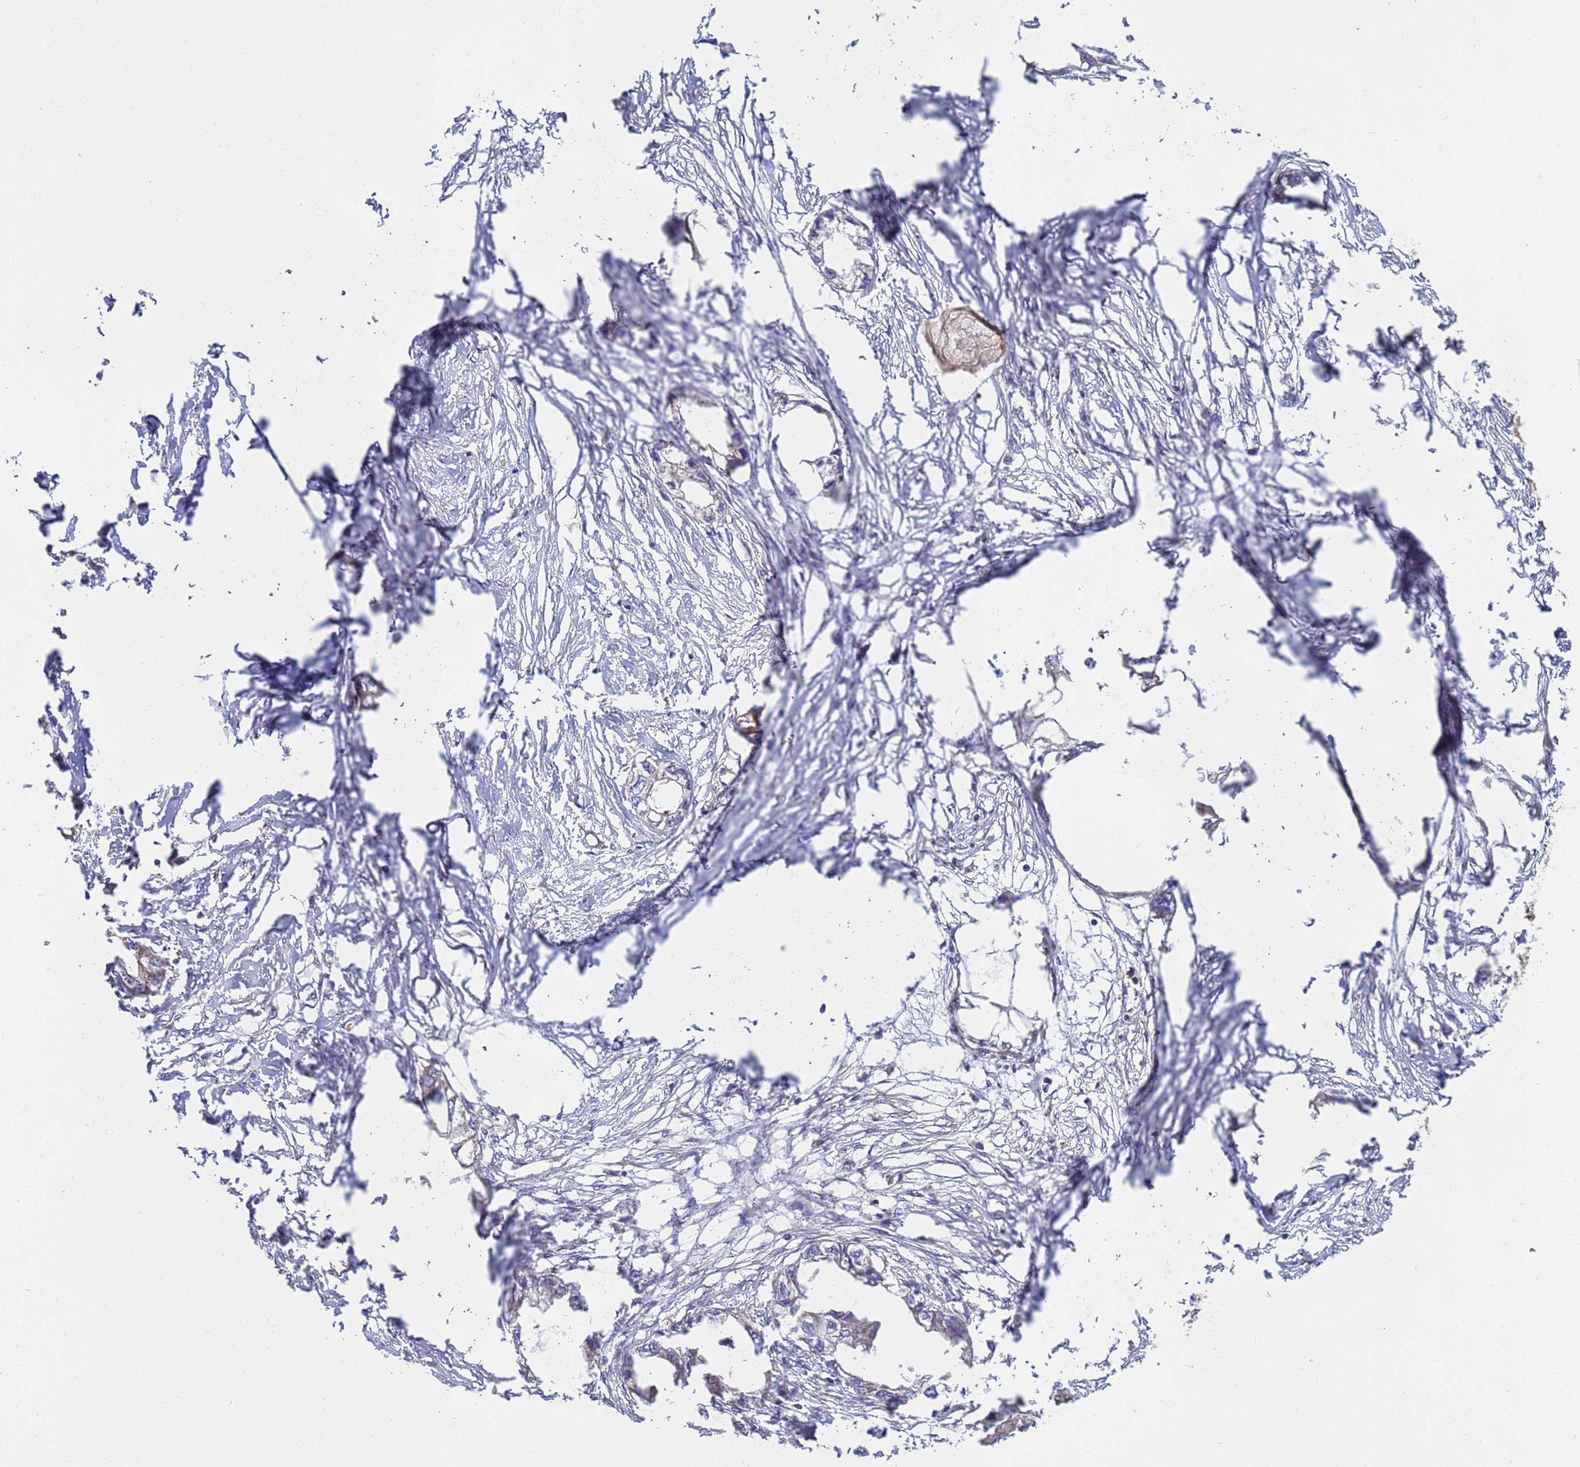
{"staining": {"intensity": "negative", "quantity": "none", "location": "none"}, "tissue": "endometrial cancer", "cell_type": "Tumor cells", "image_type": "cancer", "snomed": [{"axis": "morphology", "description": "Adenocarcinoma, NOS"}, {"axis": "morphology", "description": "Adenocarcinoma, metastatic, NOS"}, {"axis": "topography", "description": "Adipose tissue"}, {"axis": "topography", "description": "Endometrium"}], "caption": "The micrograph demonstrates no staining of tumor cells in endometrial cancer (adenocarcinoma). The staining is performed using DAB (3,3'-diaminobenzidine) brown chromogen with nuclei counter-stained in using hematoxylin.", "gene": "BECN1", "patient": {"sex": "female", "age": 67}}